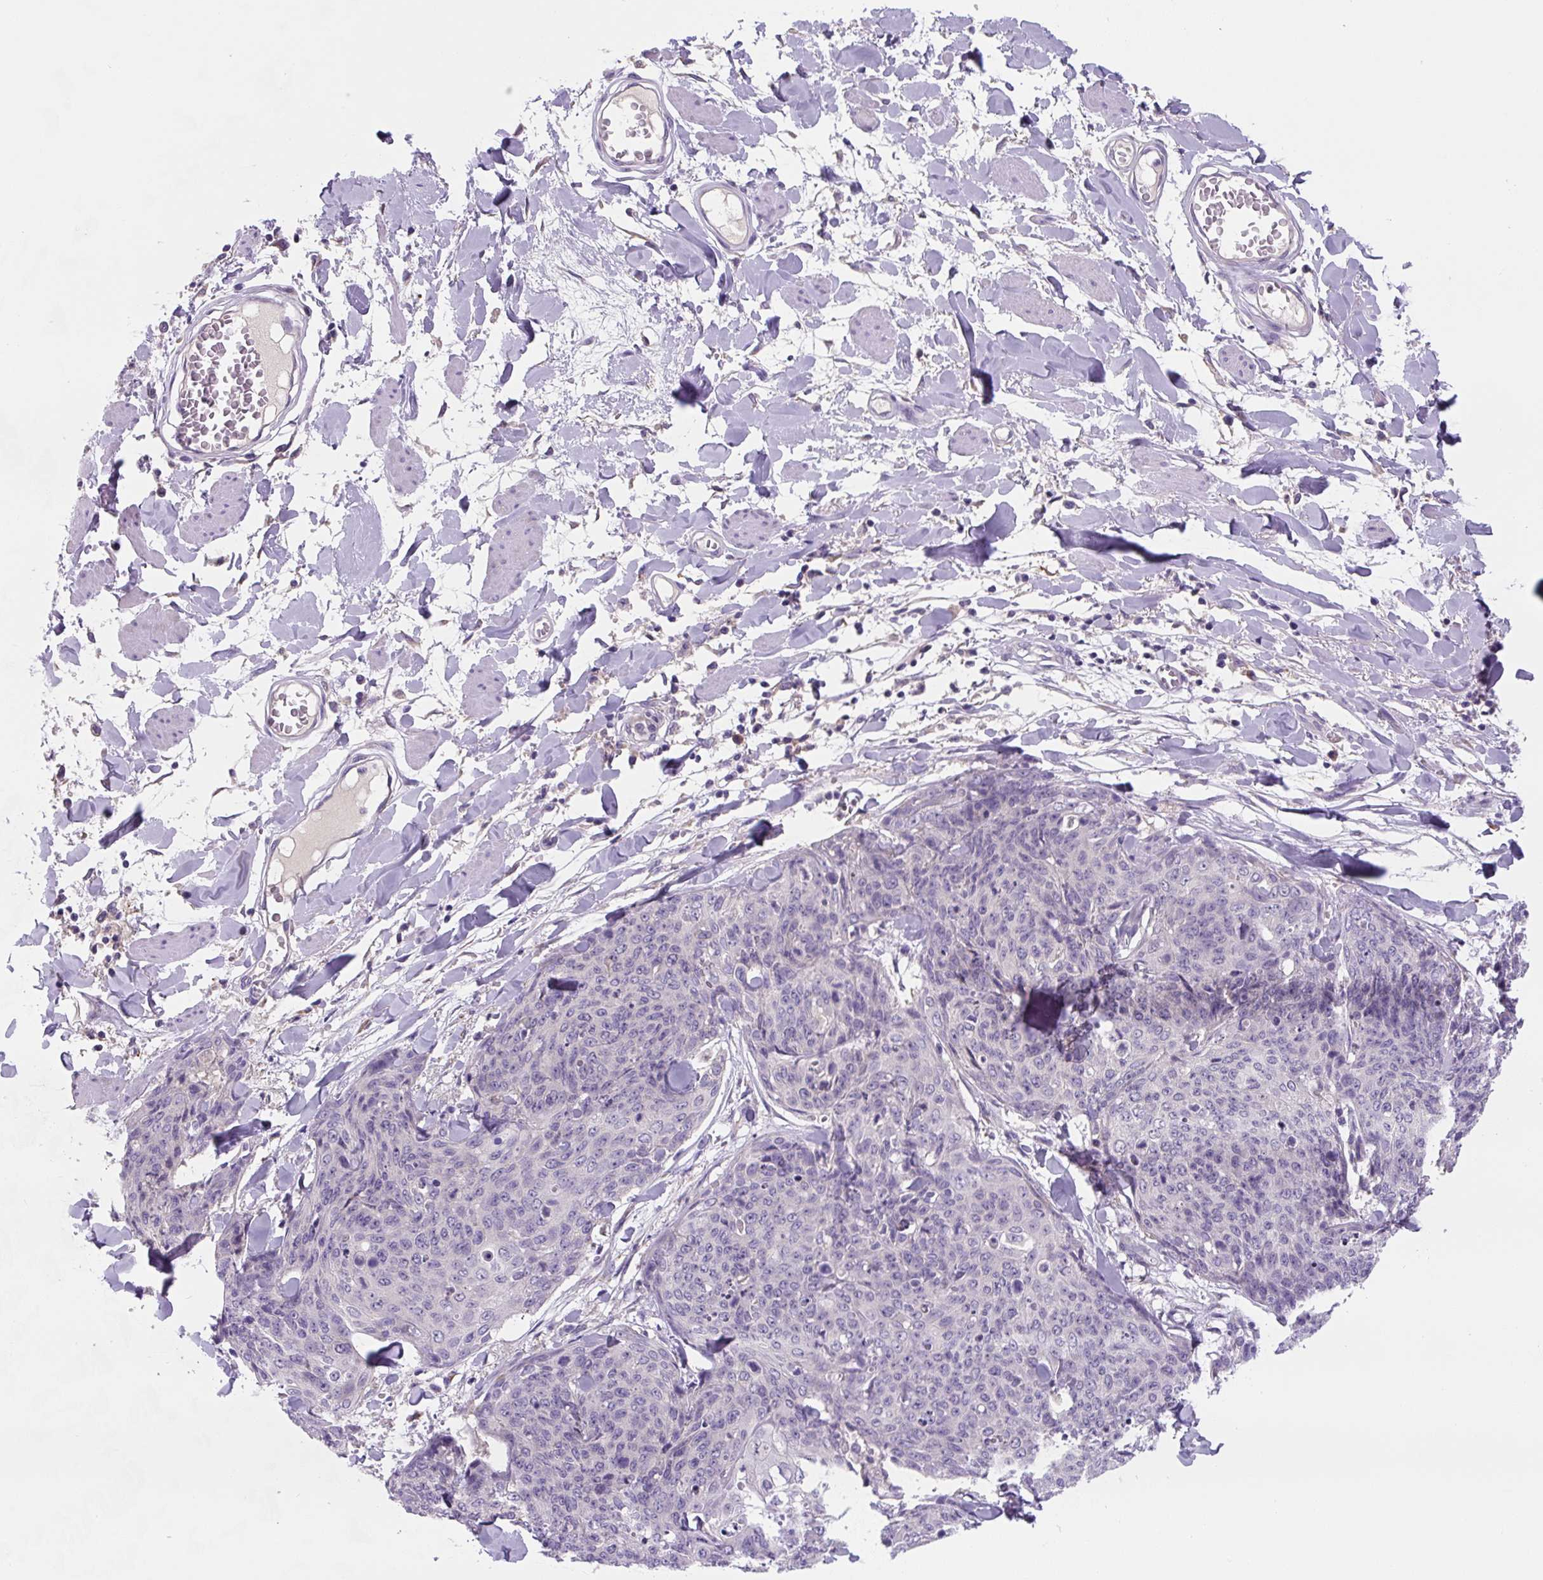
{"staining": {"intensity": "negative", "quantity": "none", "location": "none"}, "tissue": "skin cancer", "cell_type": "Tumor cells", "image_type": "cancer", "snomed": [{"axis": "morphology", "description": "Squamous cell carcinoma, NOS"}, {"axis": "topography", "description": "Skin"}, {"axis": "topography", "description": "Vulva"}], "caption": "Image shows no significant protein positivity in tumor cells of squamous cell carcinoma (skin).", "gene": "FZD5", "patient": {"sex": "female", "age": 85}}